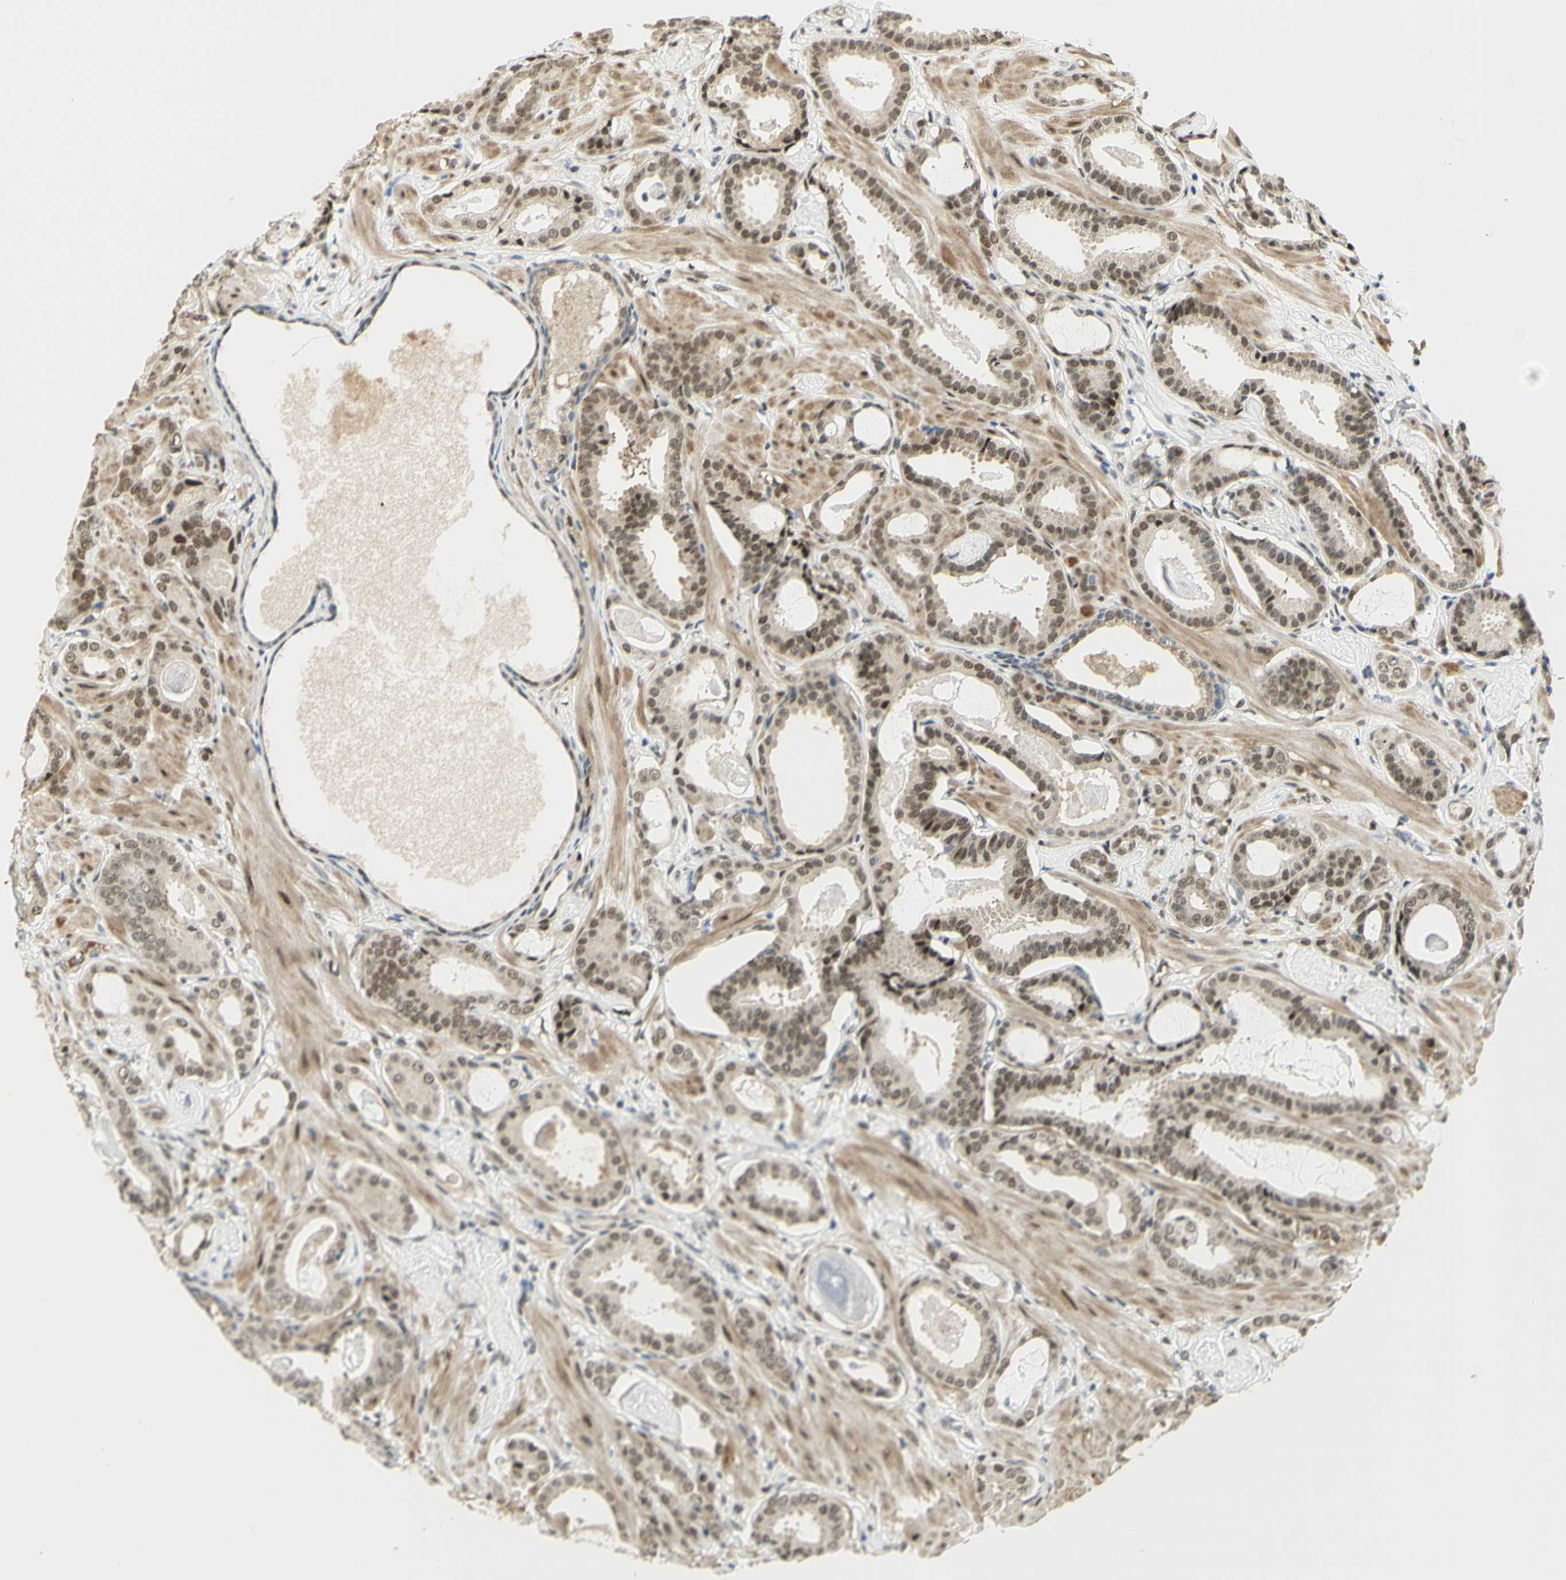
{"staining": {"intensity": "moderate", "quantity": "25%-75%", "location": "nuclear"}, "tissue": "prostate cancer", "cell_type": "Tumor cells", "image_type": "cancer", "snomed": [{"axis": "morphology", "description": "Adenocarcinoma, Low grade"}, {"axis": "topography", "description": "Prostate"}], "caption": "Low-grade adenocarcinoma (prostate) stained for a protein (brown) displays moderate nuclear positive expression in about 25%-75% of tumor cells.", "gene": "DDX1", "patient": {"sex": "male", "age": 53}}